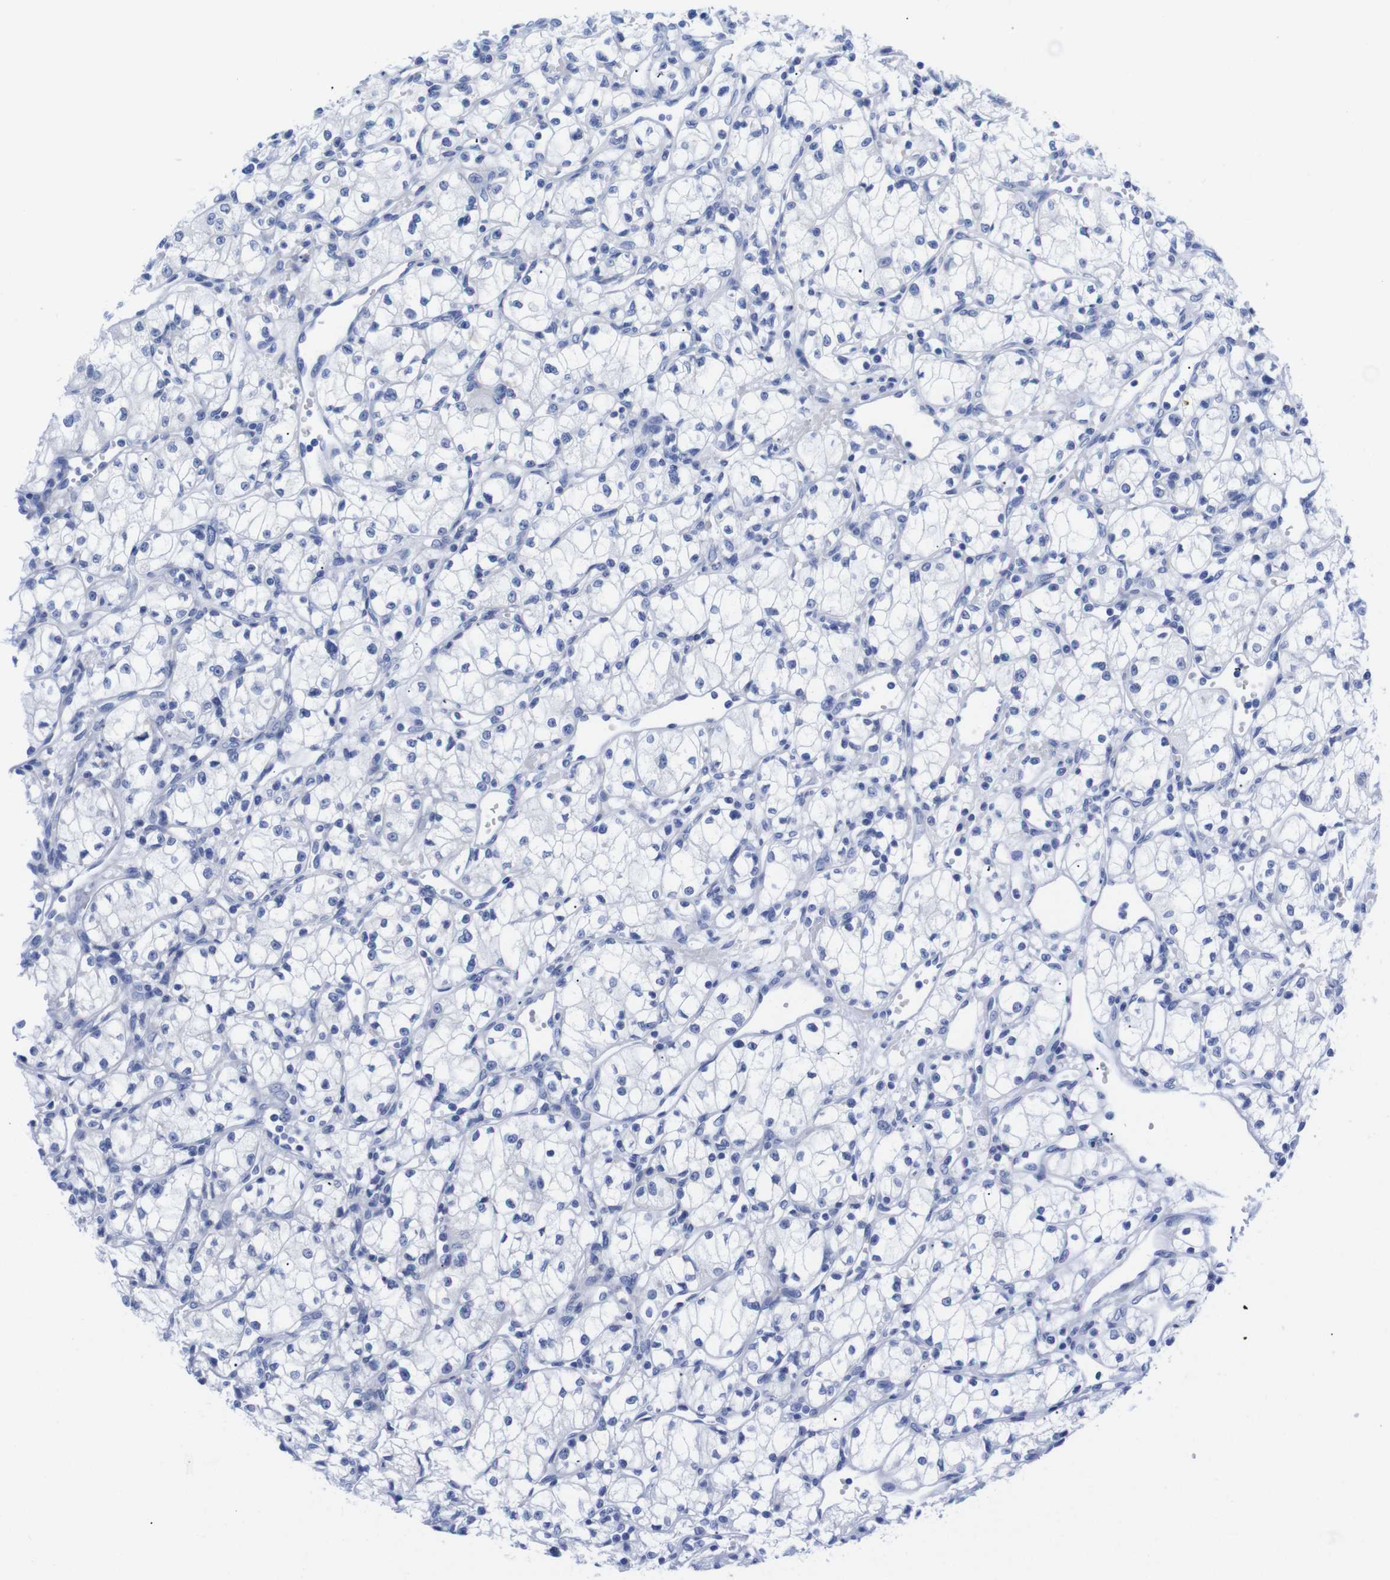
{"staining": {"intensity": "negative", "quantity": "none", "location": "none"}, "tissue": "renal cancer", "cell_type": "Tumor cells", "image_type": "cancer", "snomed": [{"axis": "morphology", "description": "Normal tissue, NOS"}, {"axis": "morphology", "description": "Adenocarcinoma, NOS"}, {"axis": "topography", "description": "Kidney"}], "caption": "Immunohistochemistry histopathology image of neoplastic tissue: renal cancer stained with DAB reveals no significant protein positivity in tumor cells.", "gene": "LRRC55", "patient": {"sex": "male", "age": 59}}